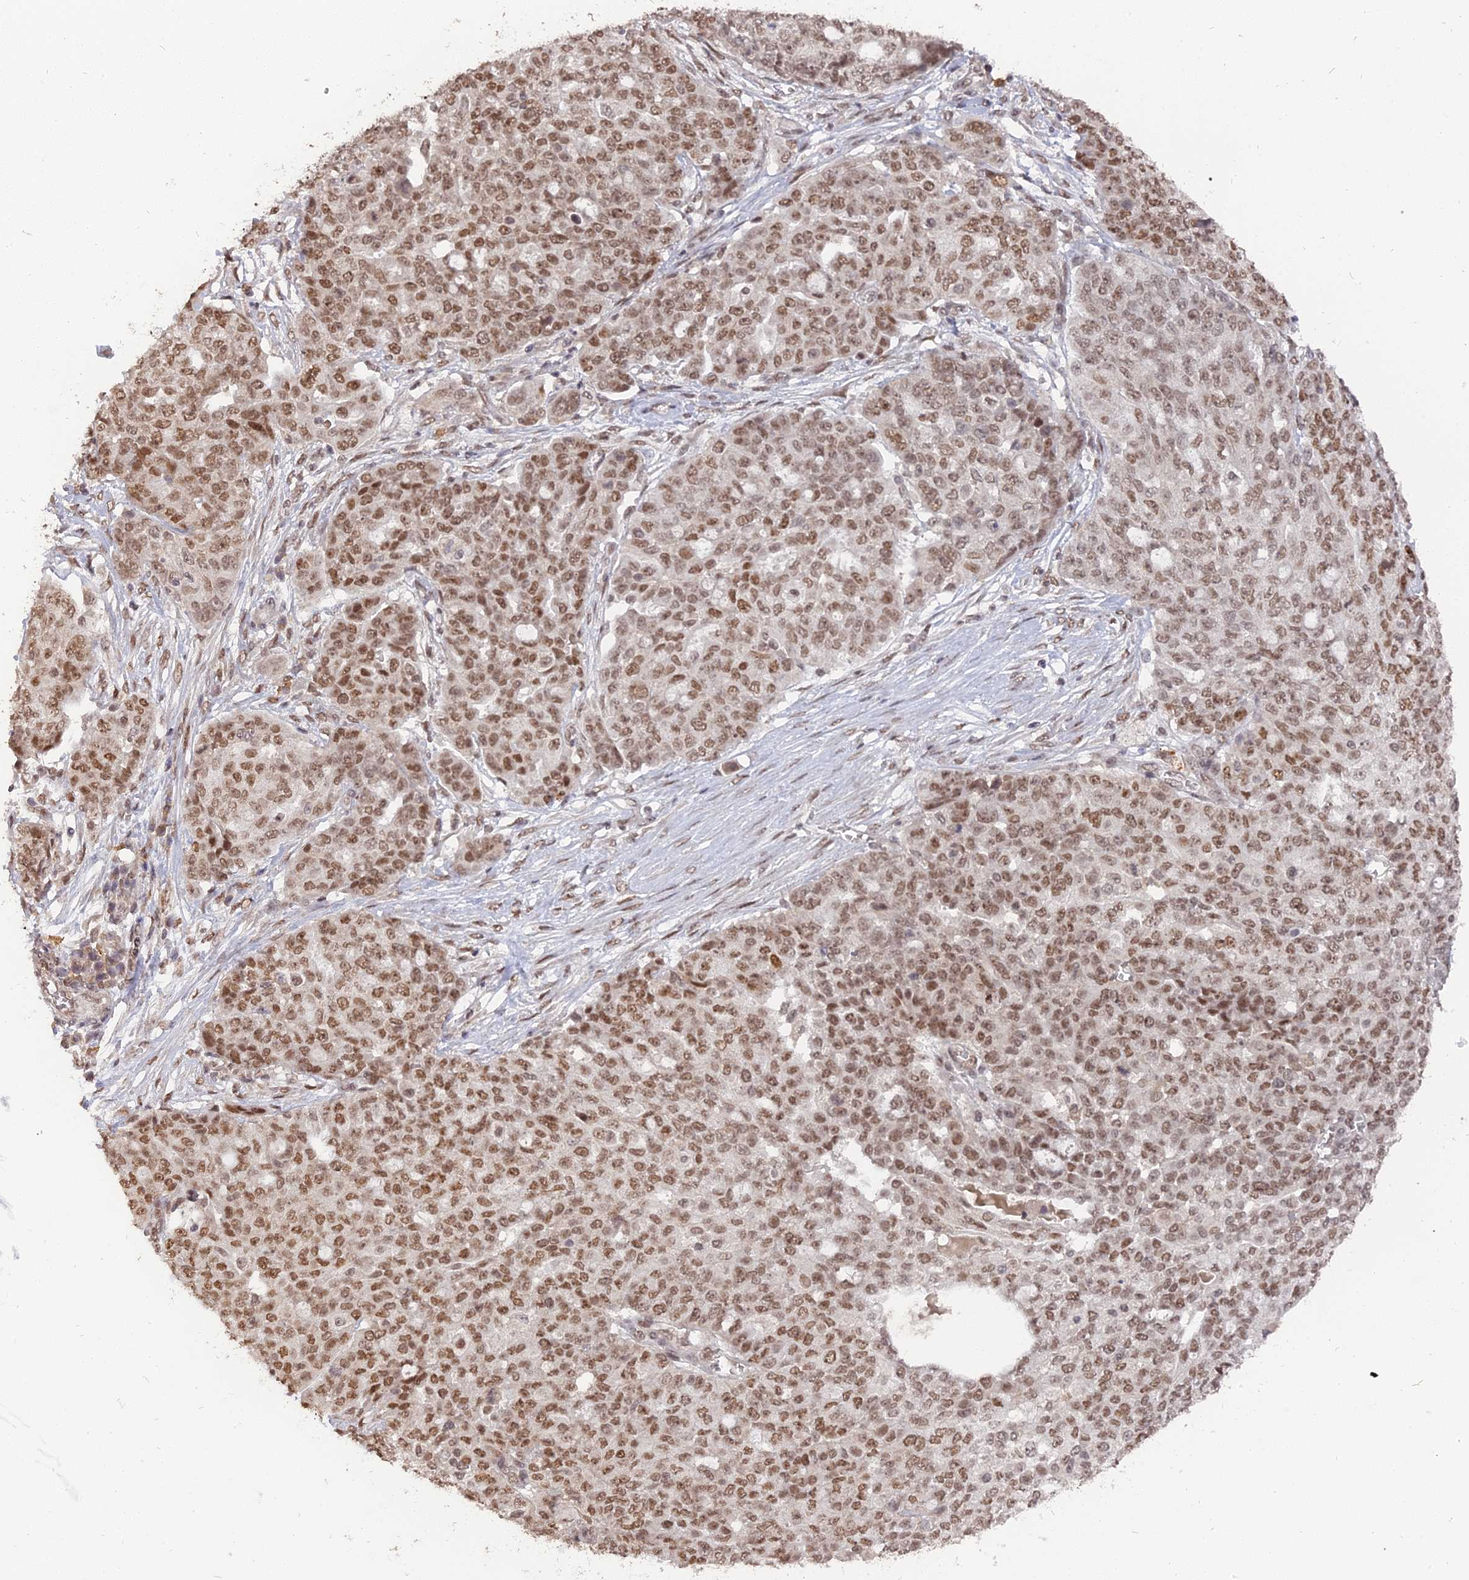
{"staining": {"intensity": "moderate", "quantity": ">75%", "location": "nuclear"}, "tissue": "ovarian cancer", "cell_type": "Tumor cells", "image_type": "cancer", "snomed": [{"axis": "morphology", "description": "Cystadenocarcinoma, serous, NOS"}, {"axis": "topography", "description": "Soft tissue"}, {"axis": "topography", "description": "Ovary"}], "caption": "A brown stain highlights moderate nuclear staining of a protein in ovarian cancer (serous cystadenocarcinoma) tumor cells.", "gene": "NR1H3", "patient": {"sex": "female", "age": 57}}